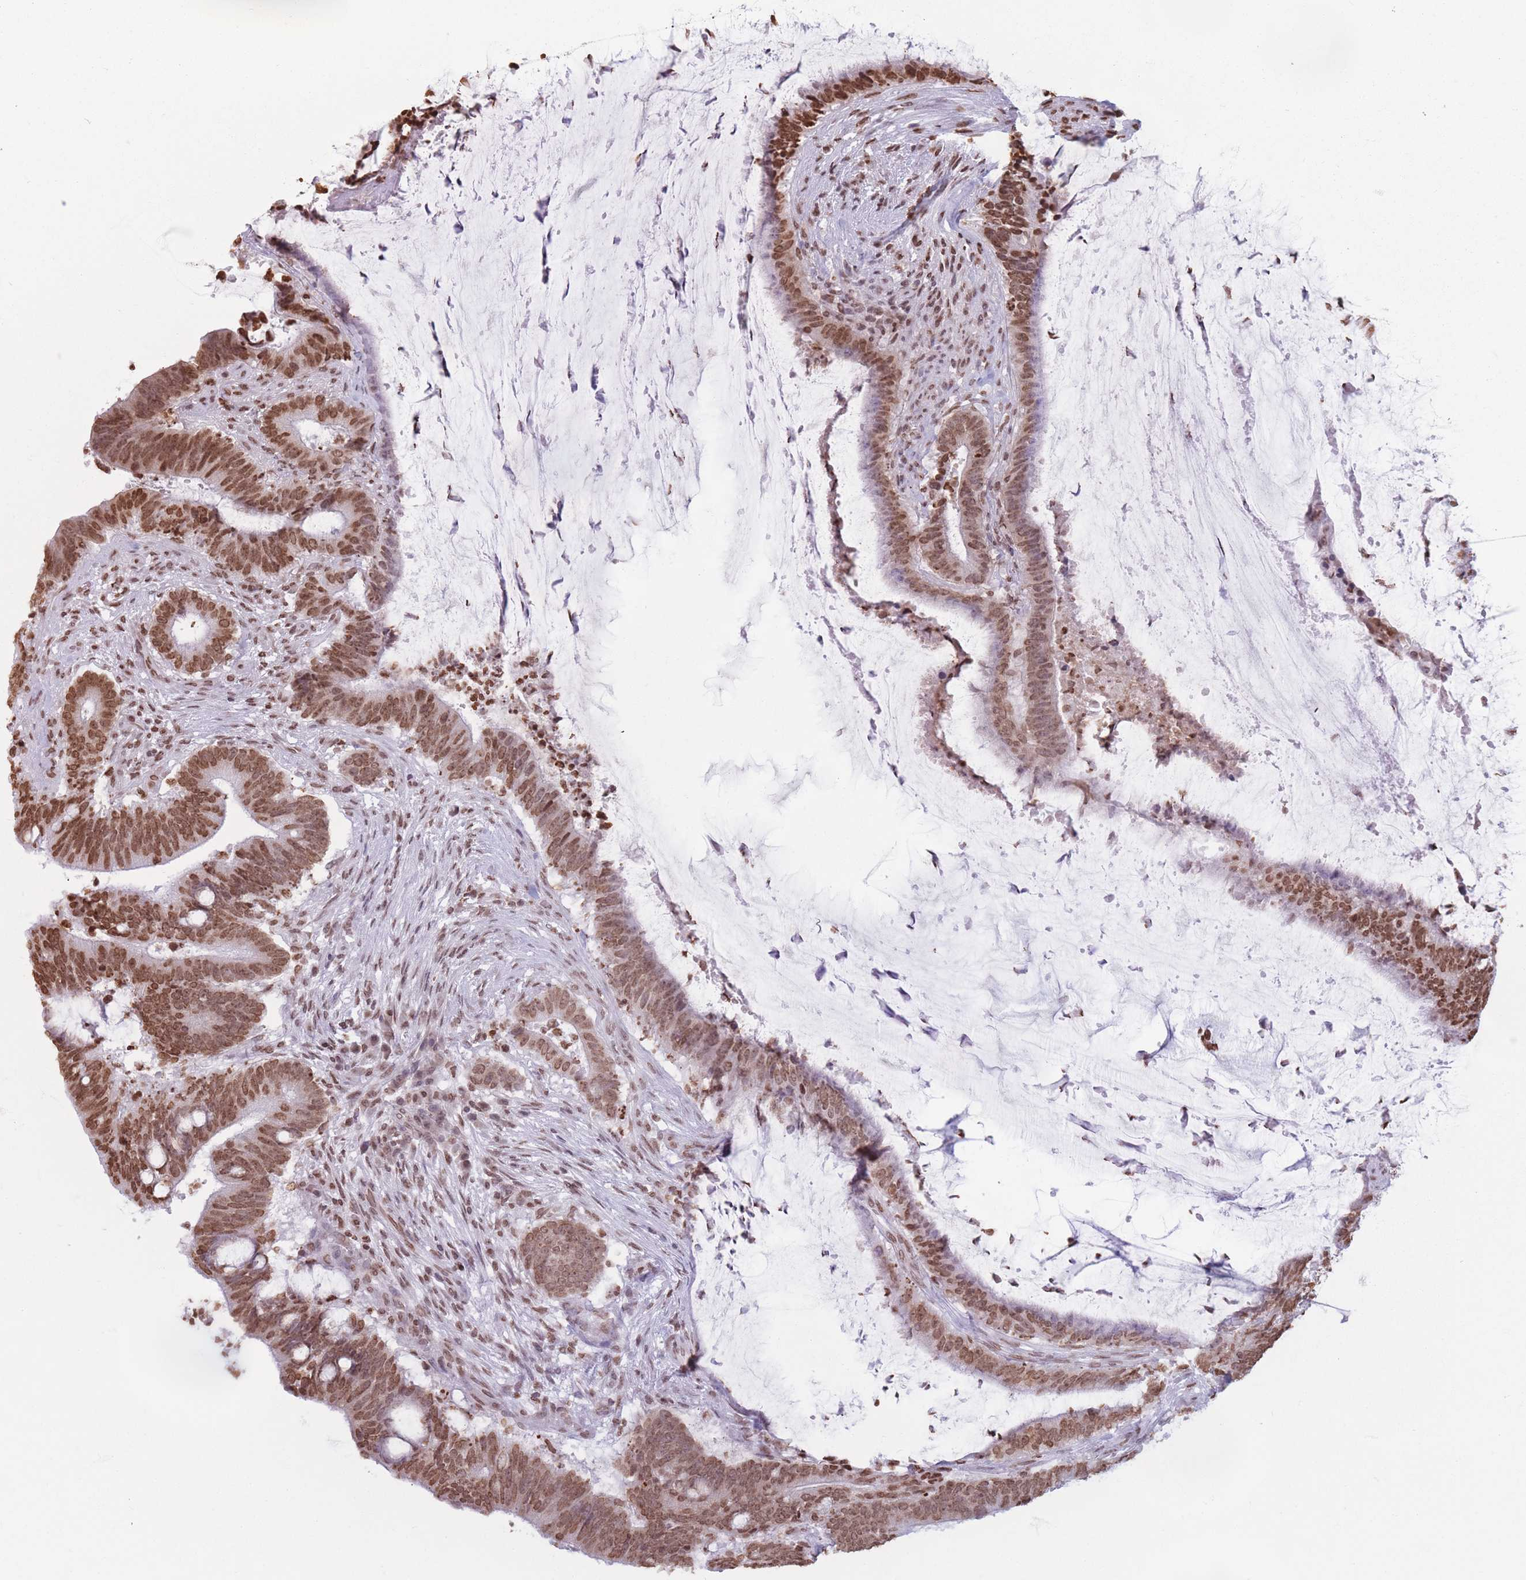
{"staining": {"intensity": "moderate", "quantity": ">75%", "location": "nuclear"}, "tissue": "colorectal cancer", "cell_type": "Tumor cells", "image_type": "cancer", "snomed": [{"axis": "morphology", "description": "Adenocarcinoma, NOS"}, {"axis": "topography", "description": "Colon"}], "caption": "A high-resolution photomicrograph shows immunohistochemistry staining of adenocarcinoma (colorectal), which demonstrates moderate nuclear staining in approximately >75% of tumor cells.", "gene": "RYK", "patient": {"sex": "female", "age": 43}}